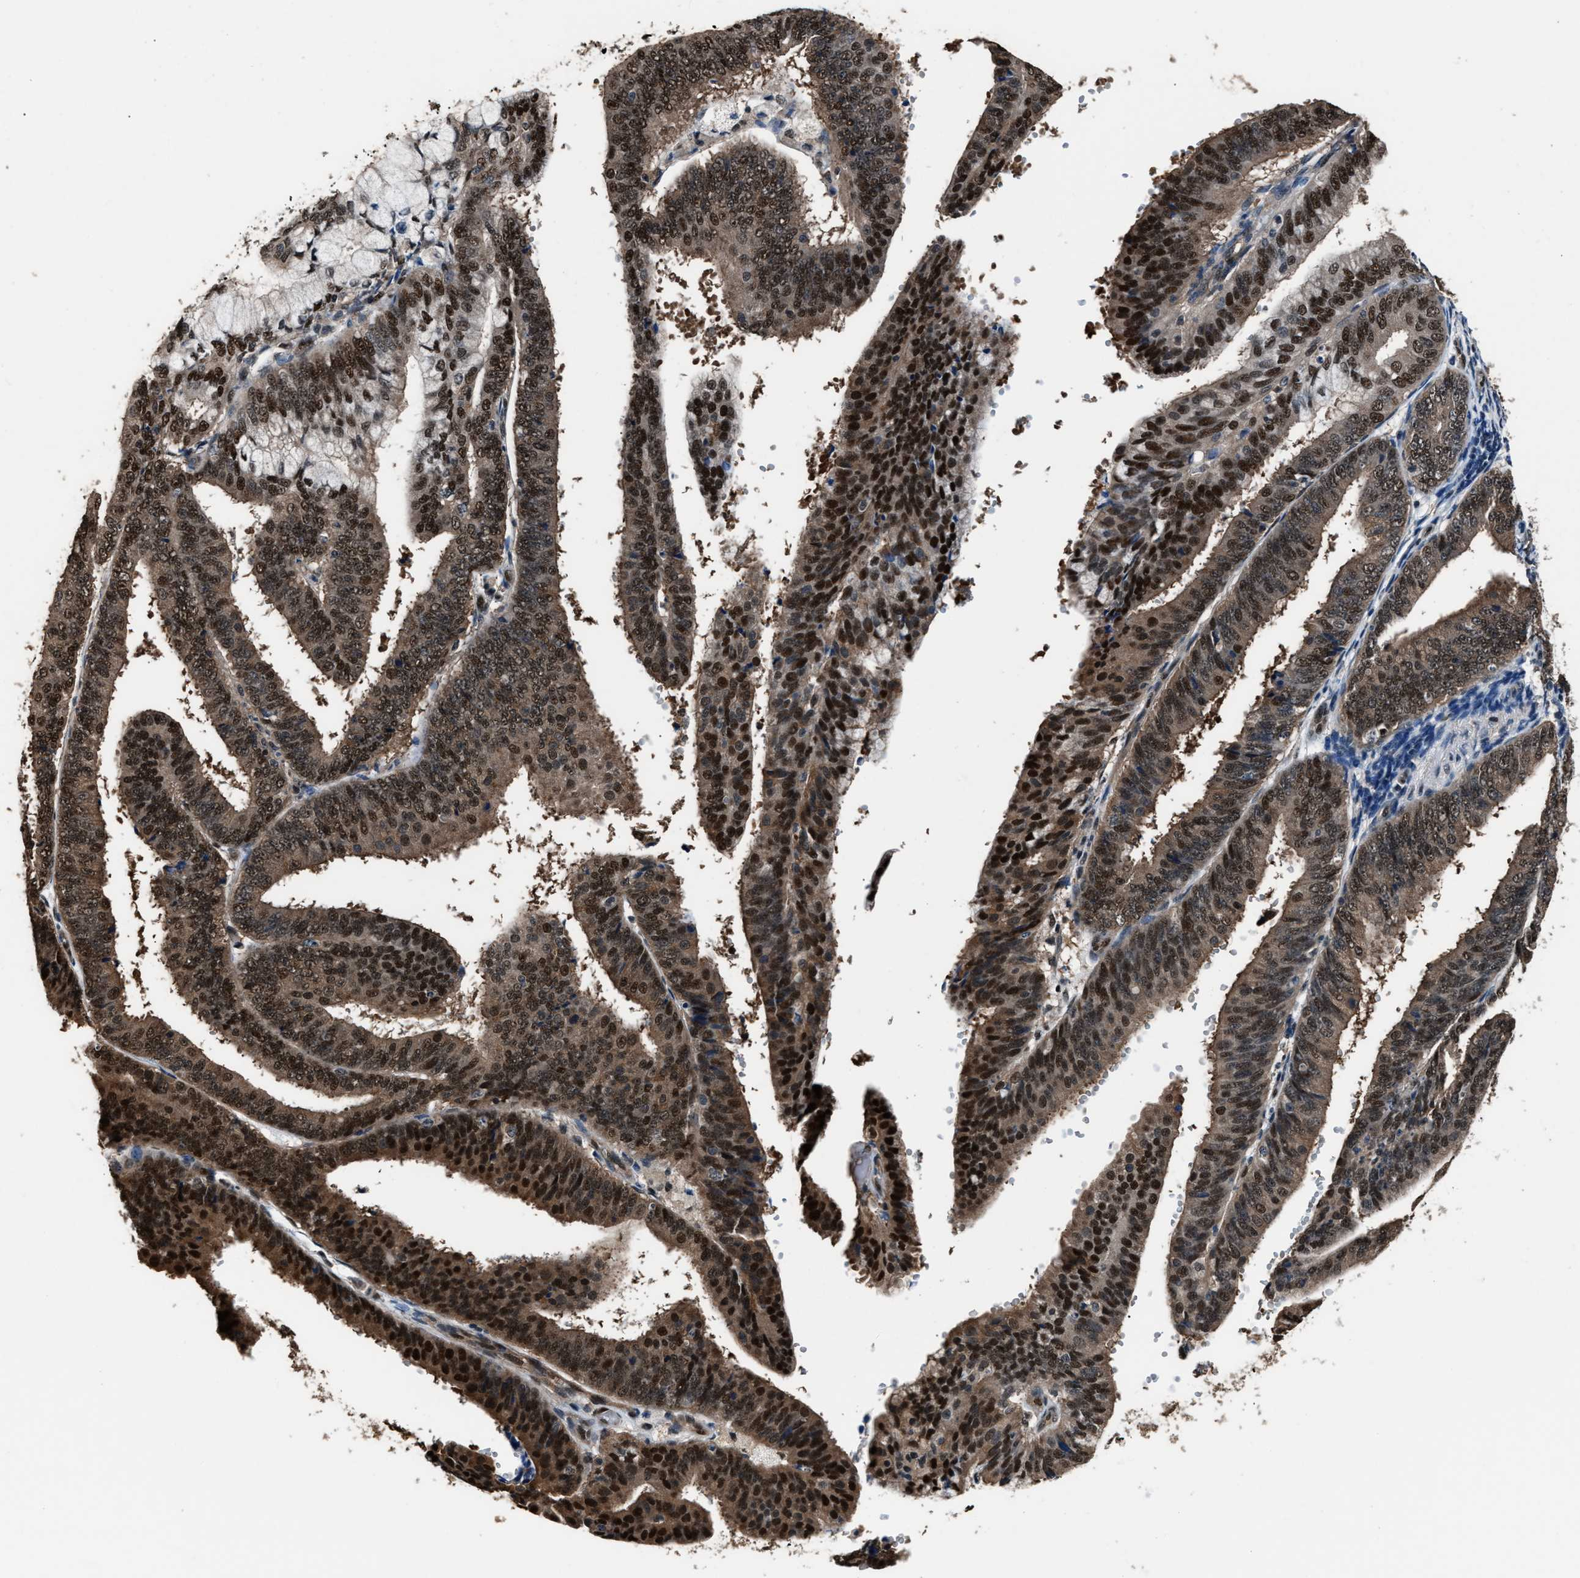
{"staining": {"intensity": "strong", "quantity": "25%-75%", "location": "cytoplasmic/membranous,nuclear"}, "tissue": "endometrial cancer", "cell_type": "Tumor cells", "image_type": "cancer", "snomed": [{"axis": "morphology", "description": "Adenocarcinoma, NOS"}, {"axis": "topography", "description": "Endometrium"}], "caption": "Brown immunohistochemical staining in endometrial adenocarcinoma reveals strong cytoplasmic/membranous and nuclear staining in about 25%-75% of tumor cells.", "gene": "DFFA", "patient": {"sex": "female", "age": 63}}